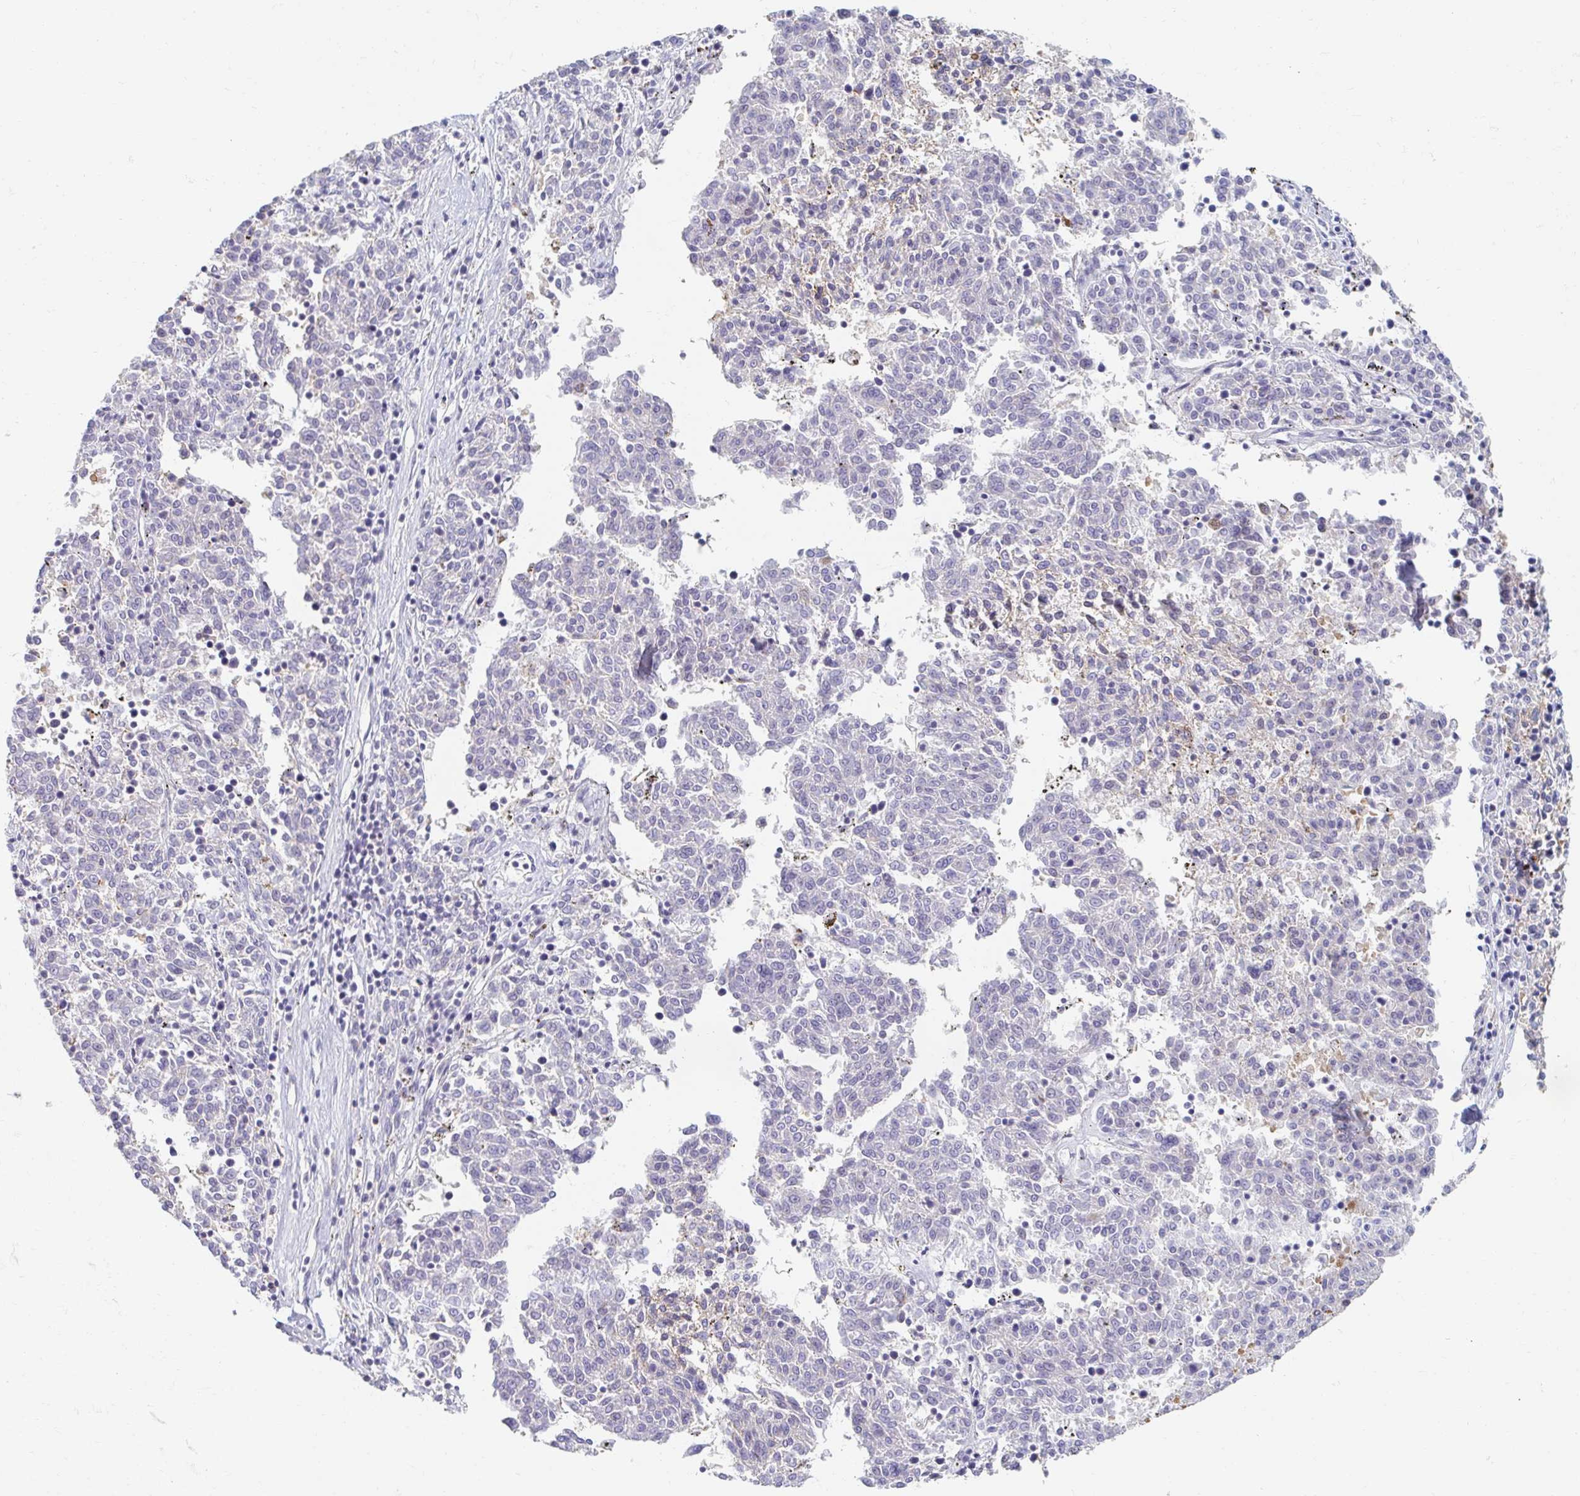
{"staining": {"intensity": "negative", "quantity": "none", "location": "none"}, "tissue": "melanoma", "cell_type": "Tumor cells", "image_type": "cancer", "snomed": [{"axis": "morphology", "description": "Malignant melanoma, NOS"}, {"axis": "topography", "description": "Skin"}], "caption": "DAB immunohistochemical staining of malignant melanoma displays no significant positivity in tumor cells.", "gene": "MYLK2", "patient": {"sex": "female", "age": 72}}